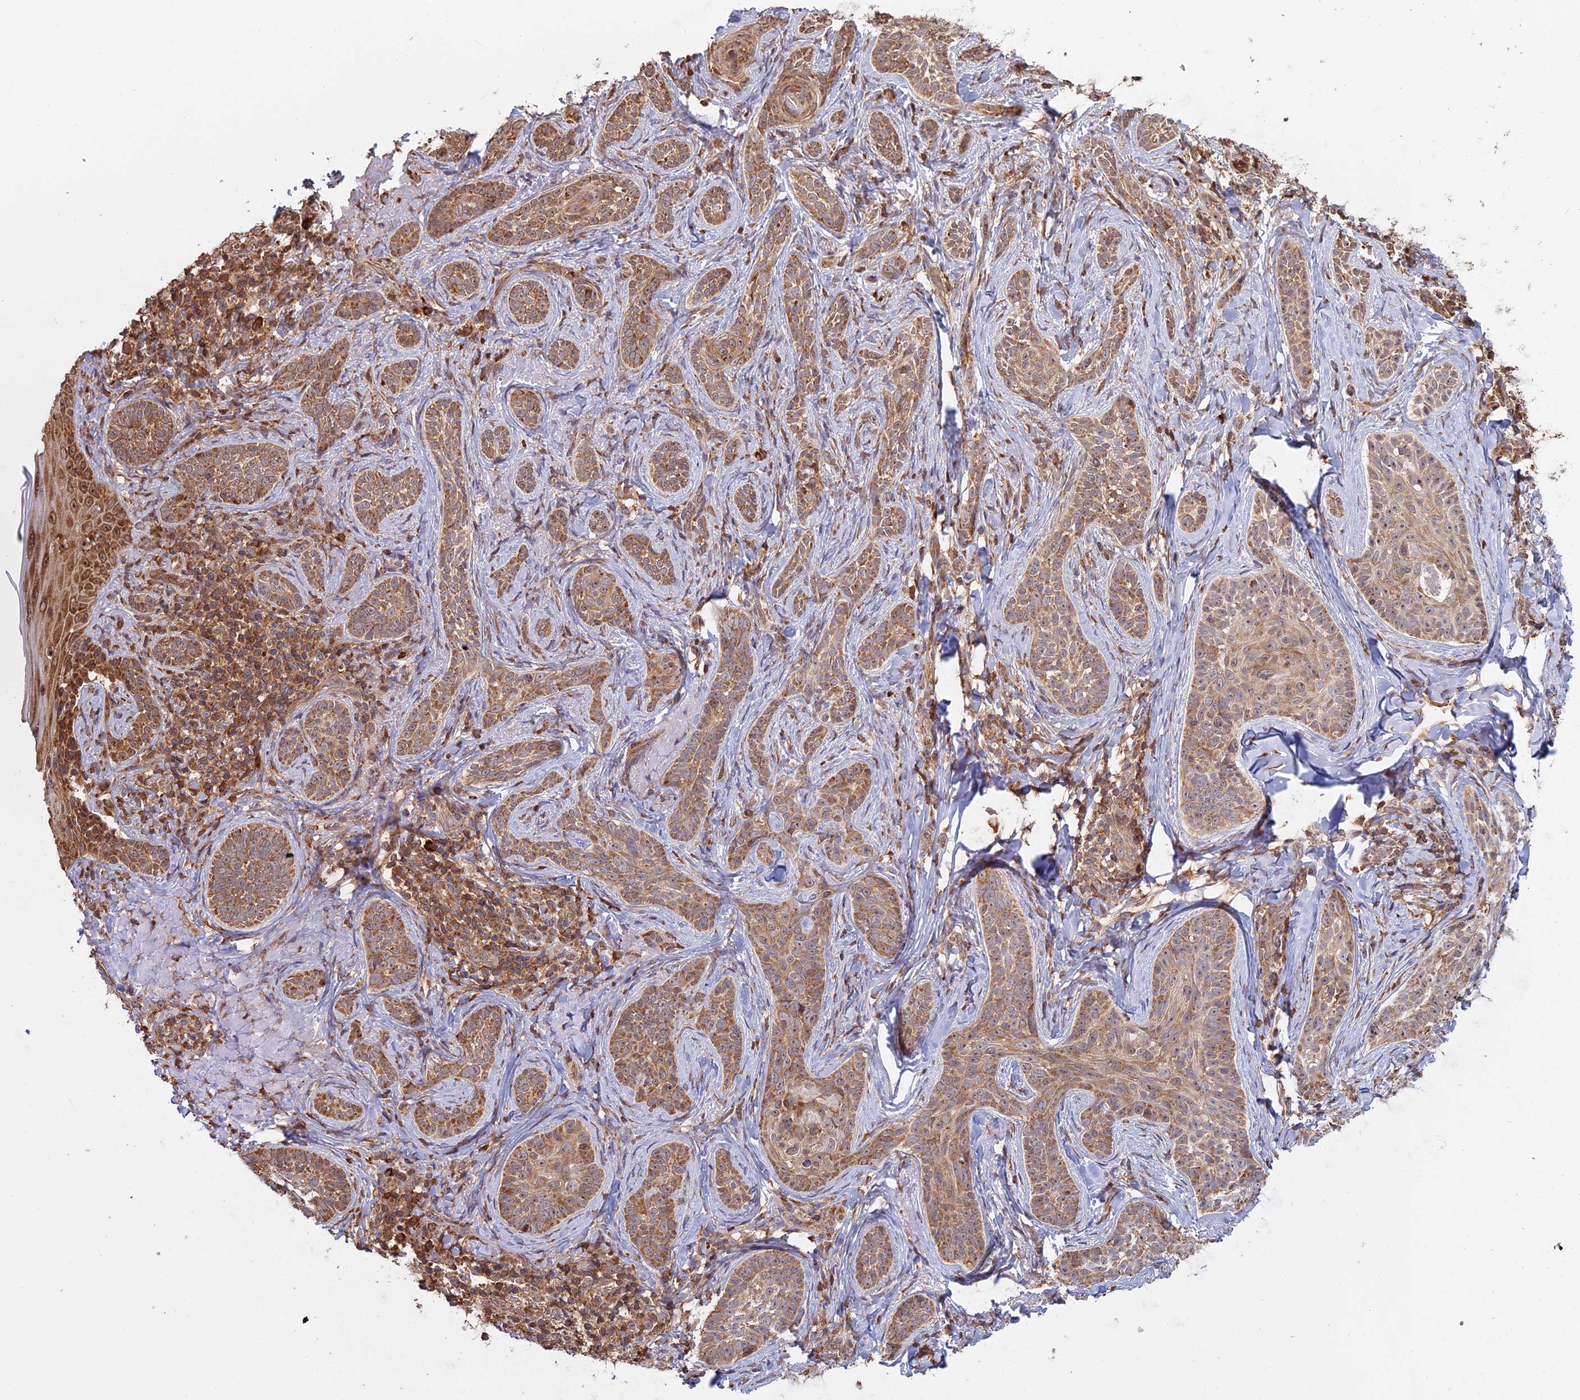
{"staining": {"intensity": "moderate", "quantity": ">75%", "location": "cytoplasmic/membranous"}, "tissue": "skin cancer", "cell_type": "Tumor cells", "image_type": "cancer", "snomed": [{"axis": "morphology", "description": "Basal cell carcinoma"}, {"axis": "topography", "description": "Skin"}], "caption": "Skin cancer stained with a protein marker demonstrates moderate staining in tumor cells.", "gene": "RPL26", "patient": {"sex": "male", "age": 71}}